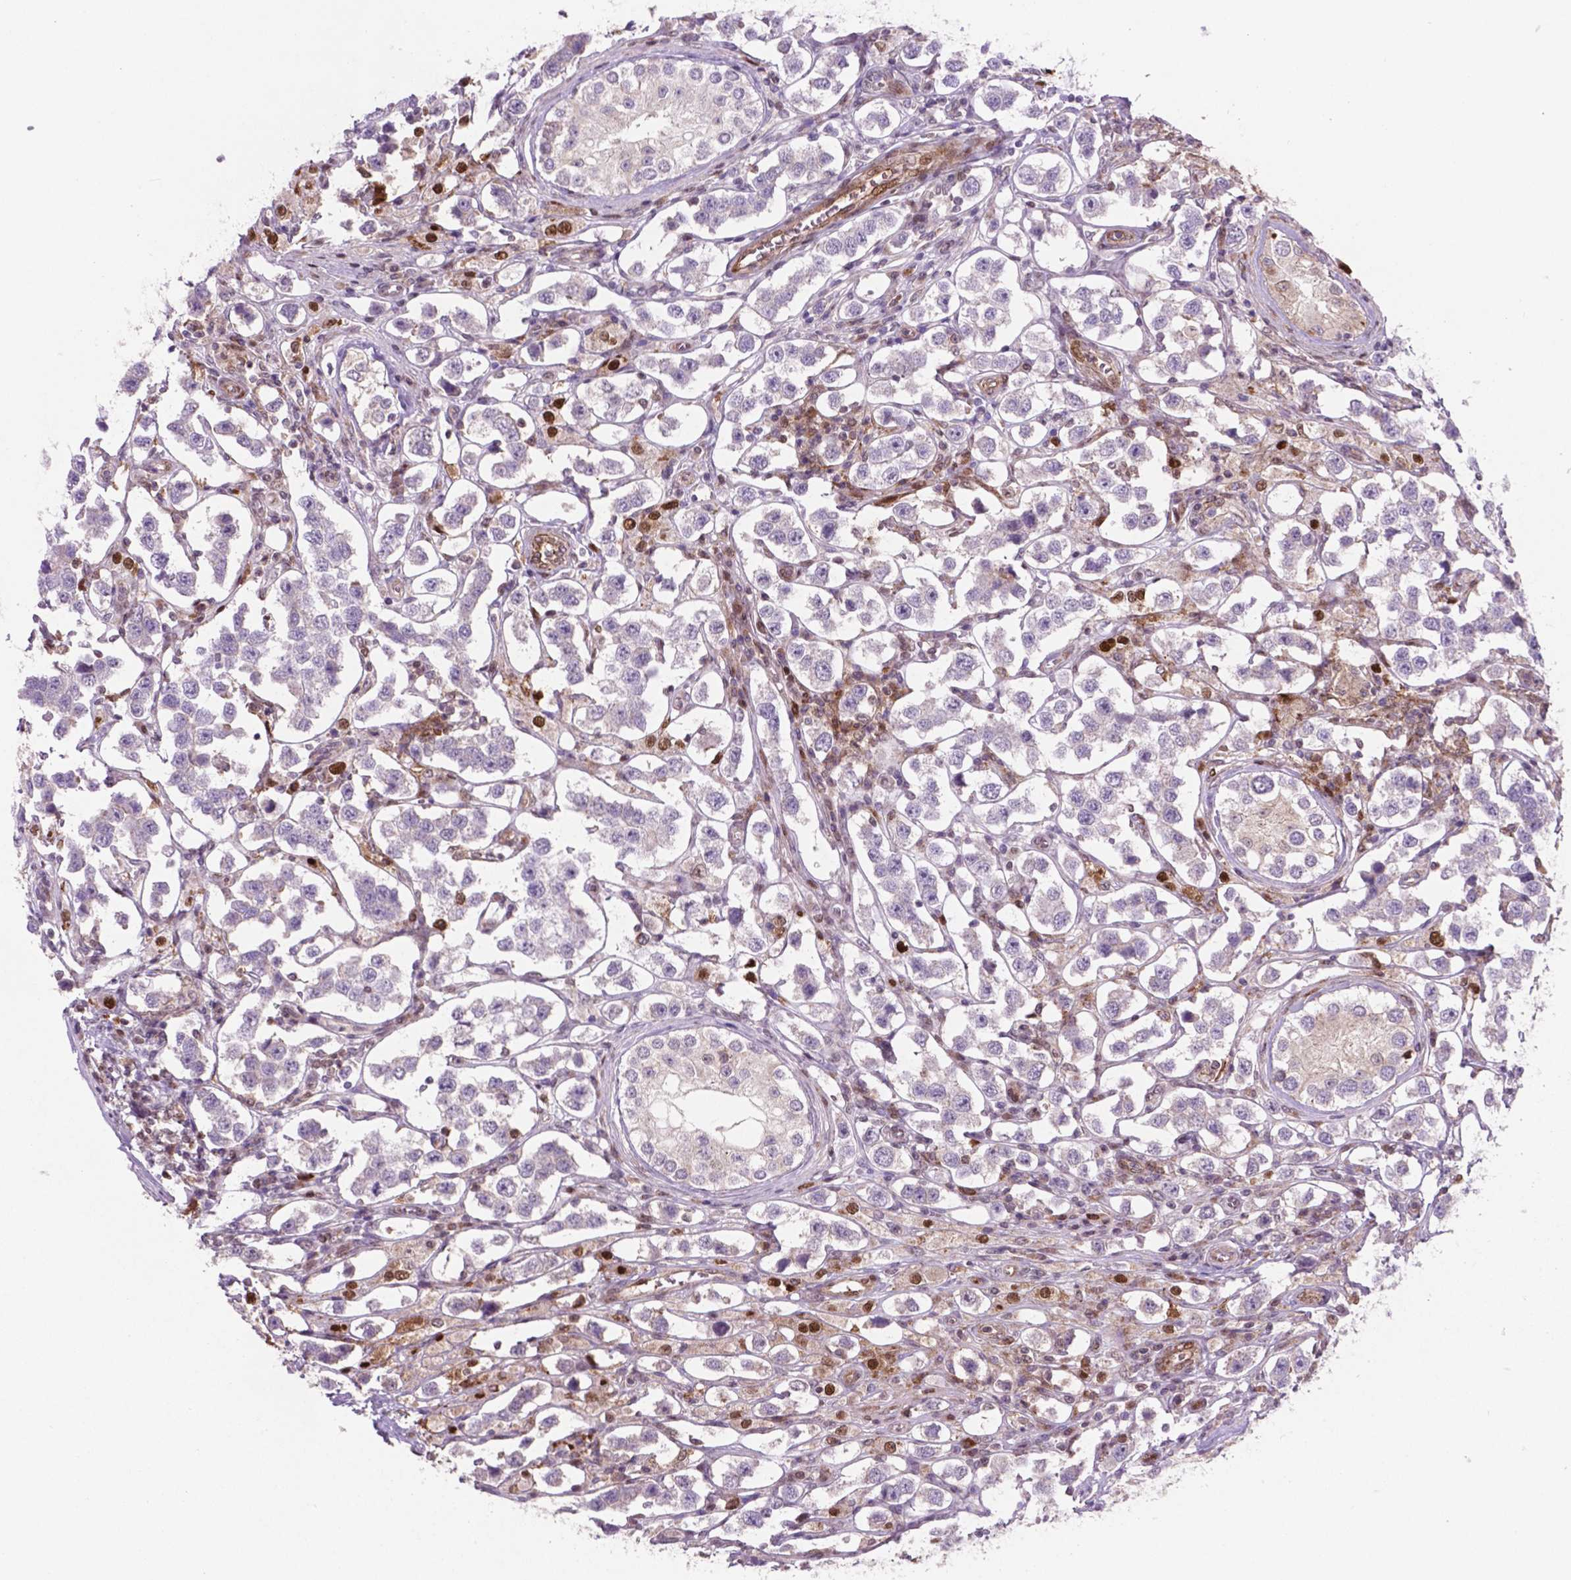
{"staining": {"intensity": "negative", "quantity": "none", "location": "none"}, "tissue": "testis cancer", "cell_type": "Tumor cells", "image_type": "cancer", "snomed": [{"axis": "morphology", "description": "Seminoma, NOS"}, {"axis": "topography", "description": "Testis"}], "caption": "Immunohistochemistry photomicrograph of seminoma (testis) stained for a protein (brown), which demonstrates no expression in tumor cells.", "gene": "LDHA", "patient": {"sex": "male", "age": 37}}